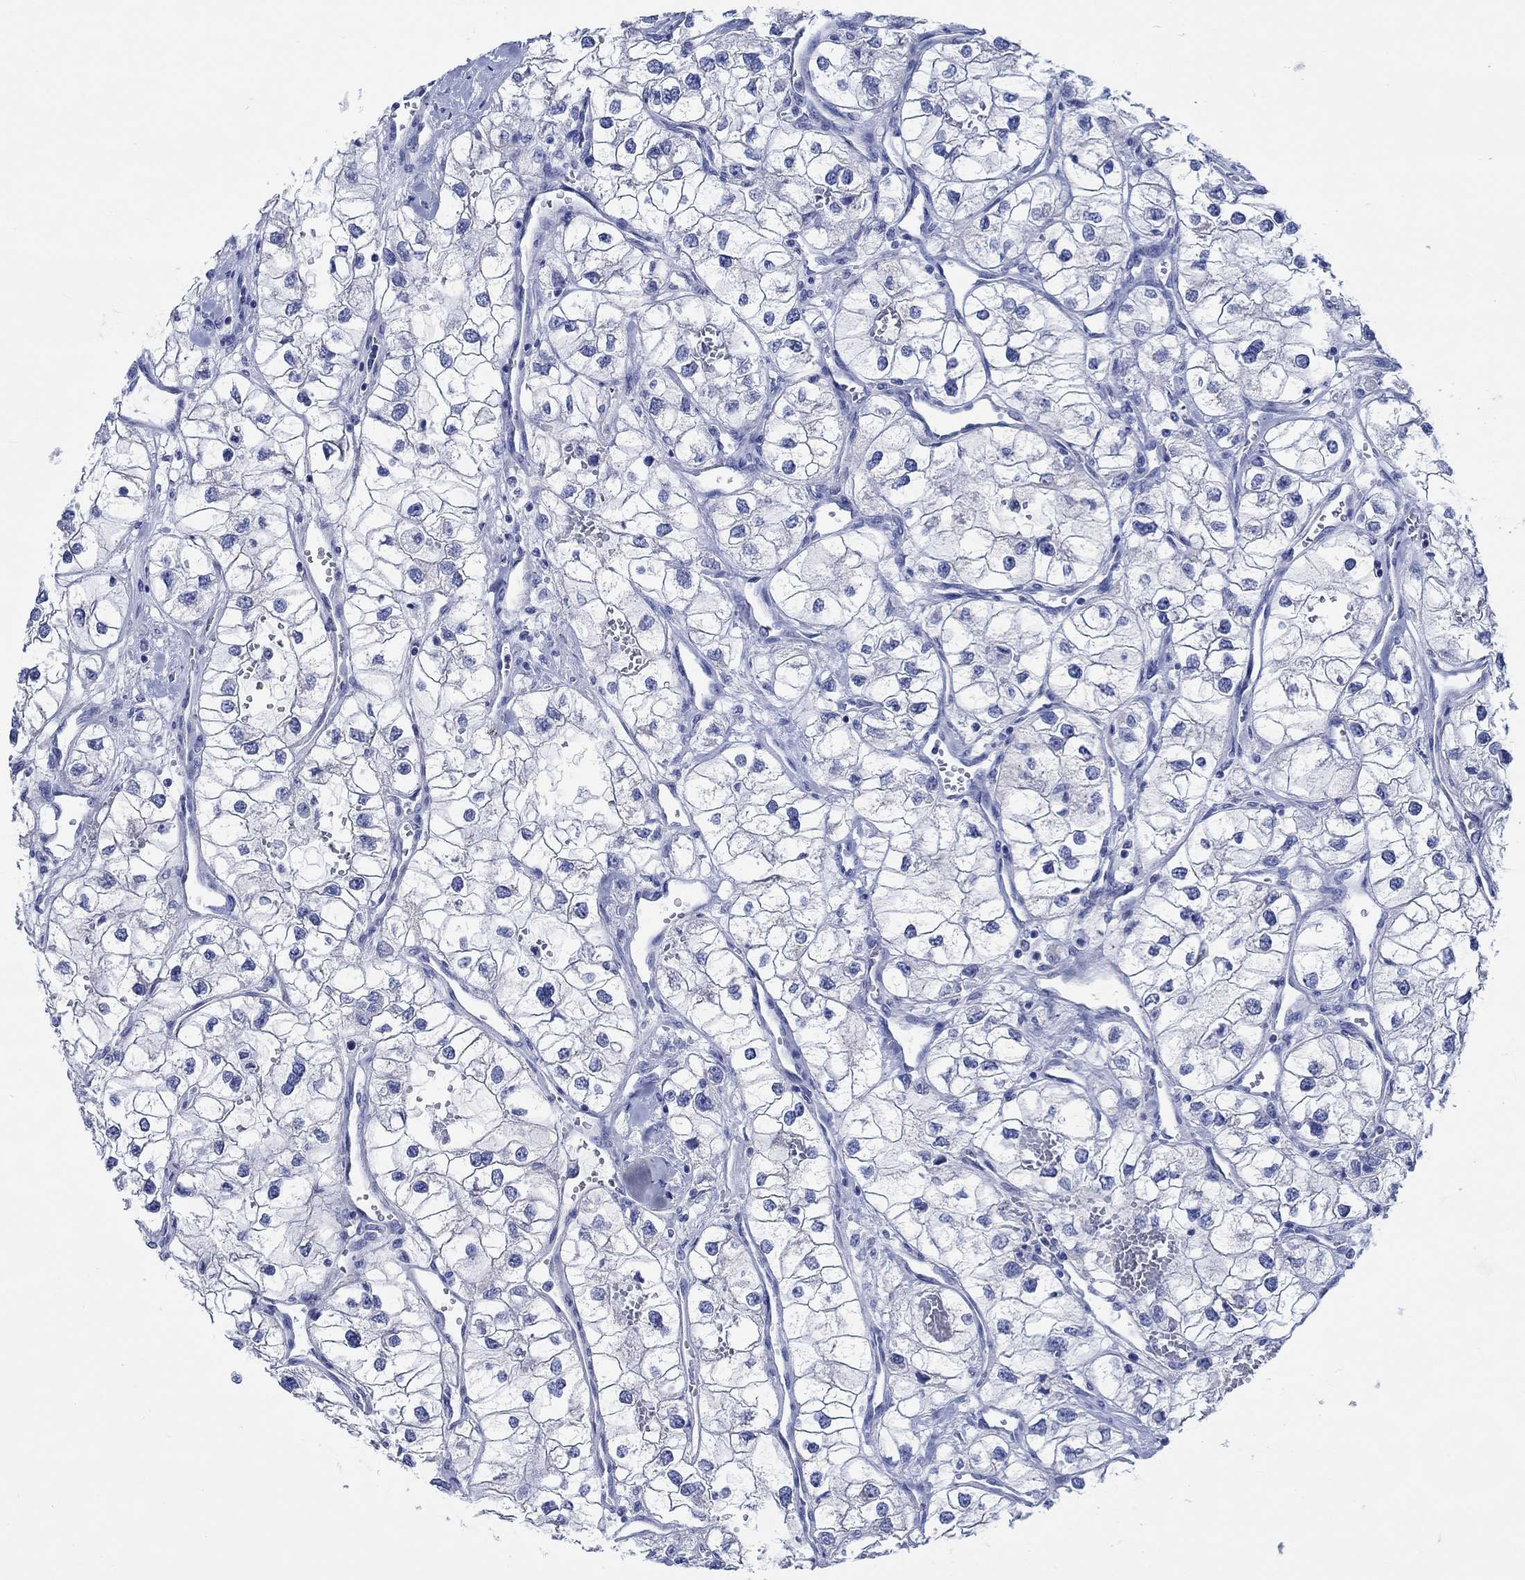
{"staining": {"intensity": "negative", "quantity": "none", "location": "none"}, "tissue": "renal cancer", "cell_type": "Tumor cells", "image_type": "cancer", "snomed": [{"axis": "morphology", "description": "Adenocarcinoma, NOS"}, {"axis": "topography", "description": "Kidney"}], "caption": "Protein analysis of renal cancer (adenocarcinoma) demonstrates no significant expression in tumor cells. (DAB (3,3'-diaminobenzidine) immunohistochemistry (IHC) with hematoxylin counter stain).", "gene": "CPLX2", "patient": {"sex": "male", "age": 59}}